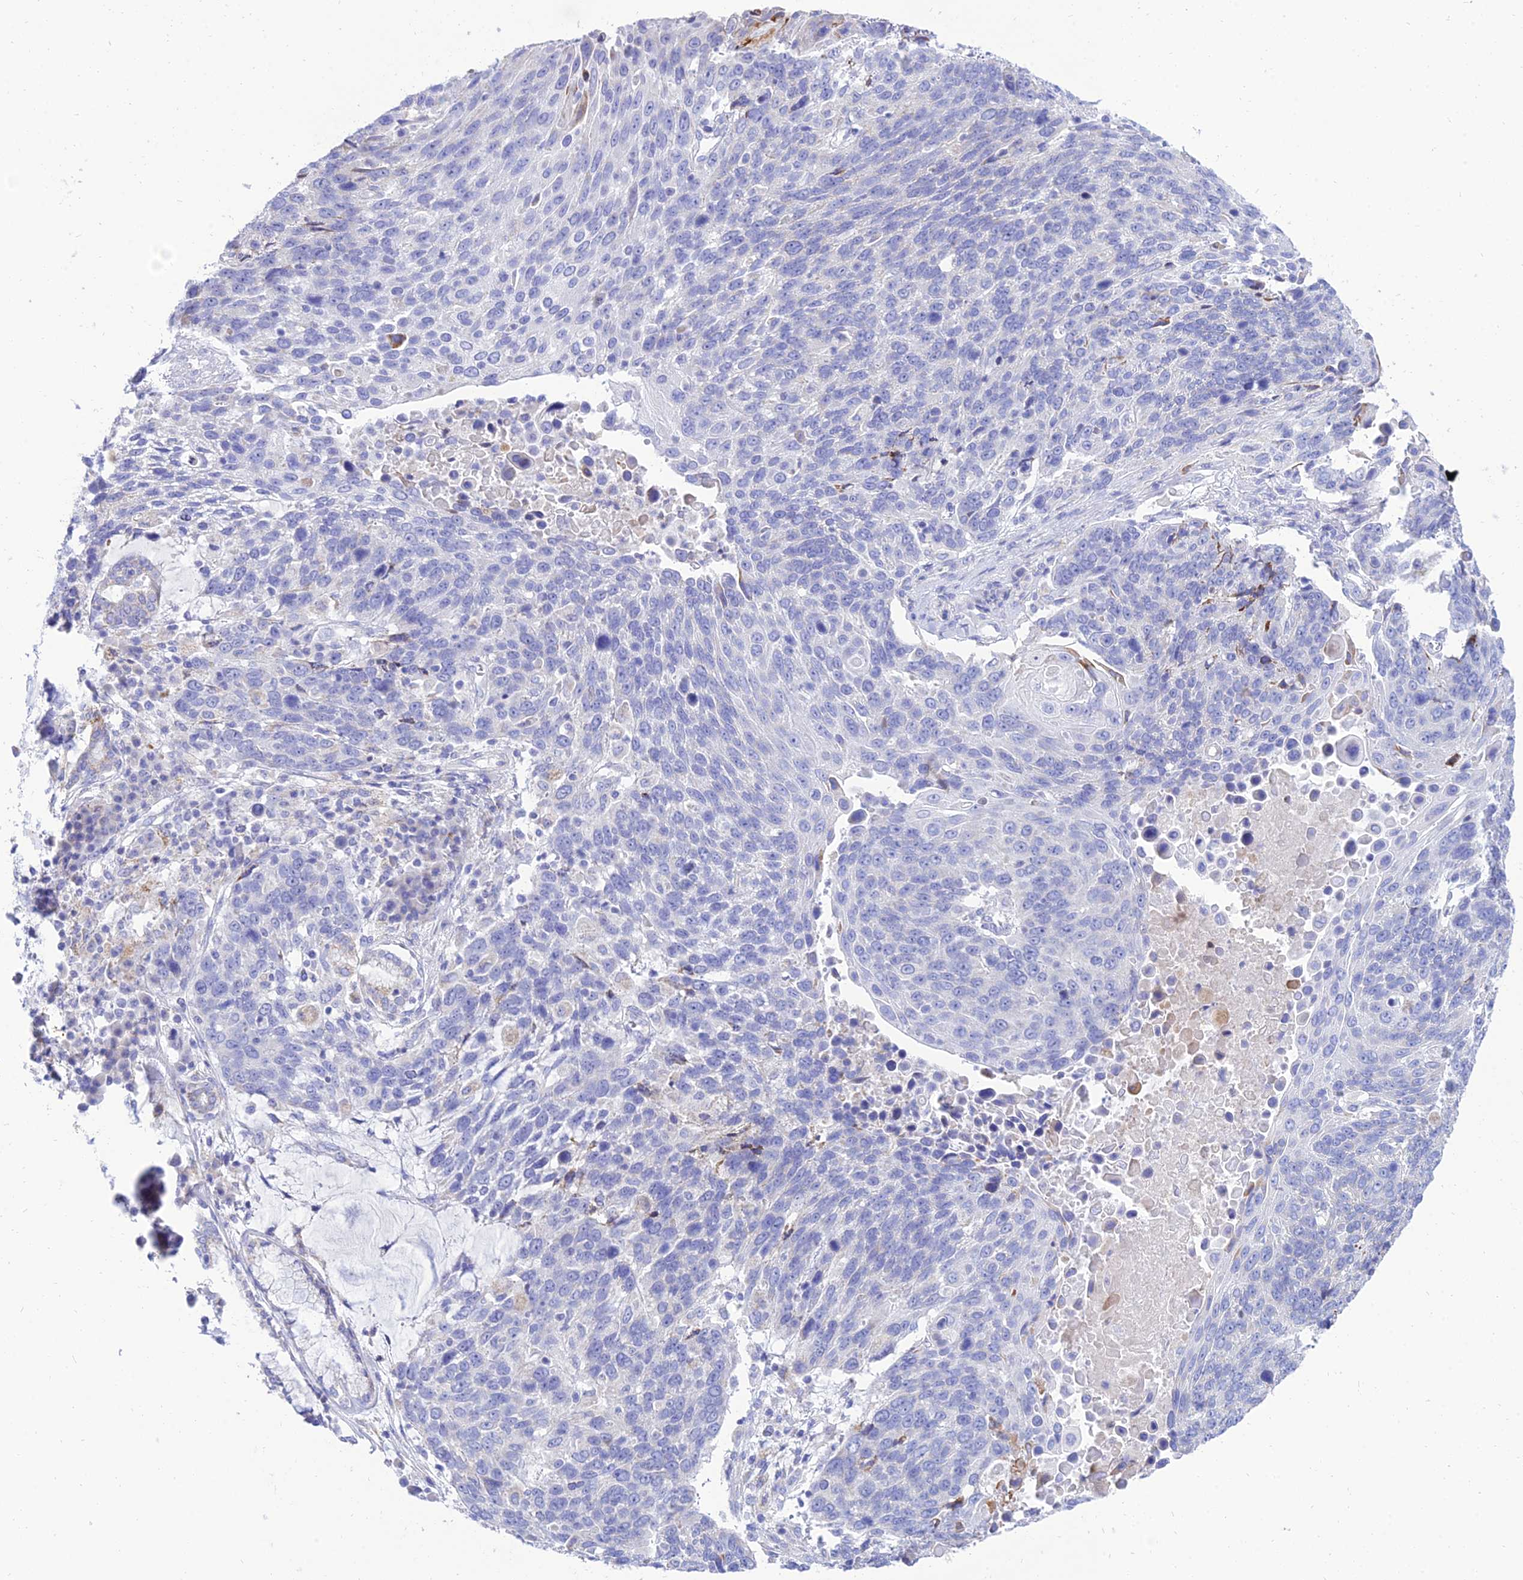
{"staining": {"intensity": "negative", "quantity": "none", "location": "none"}, "tissue": "lung cancer", "cell_type": "Tumor cells", "image_type": "cancer", "snomed": [{"axis": "morphology", "description": "Squamous cell carcinoma, NOS"}, {"axis": "topography", "description": "Lung"}], "caption": "IHC image of human lung cancer (squamous cell carcinoma) stained for a protein (brown), which displays no expression in tumor cells.", "gene": "PKN3", "patient": {"sex": "male", "age": 66}}